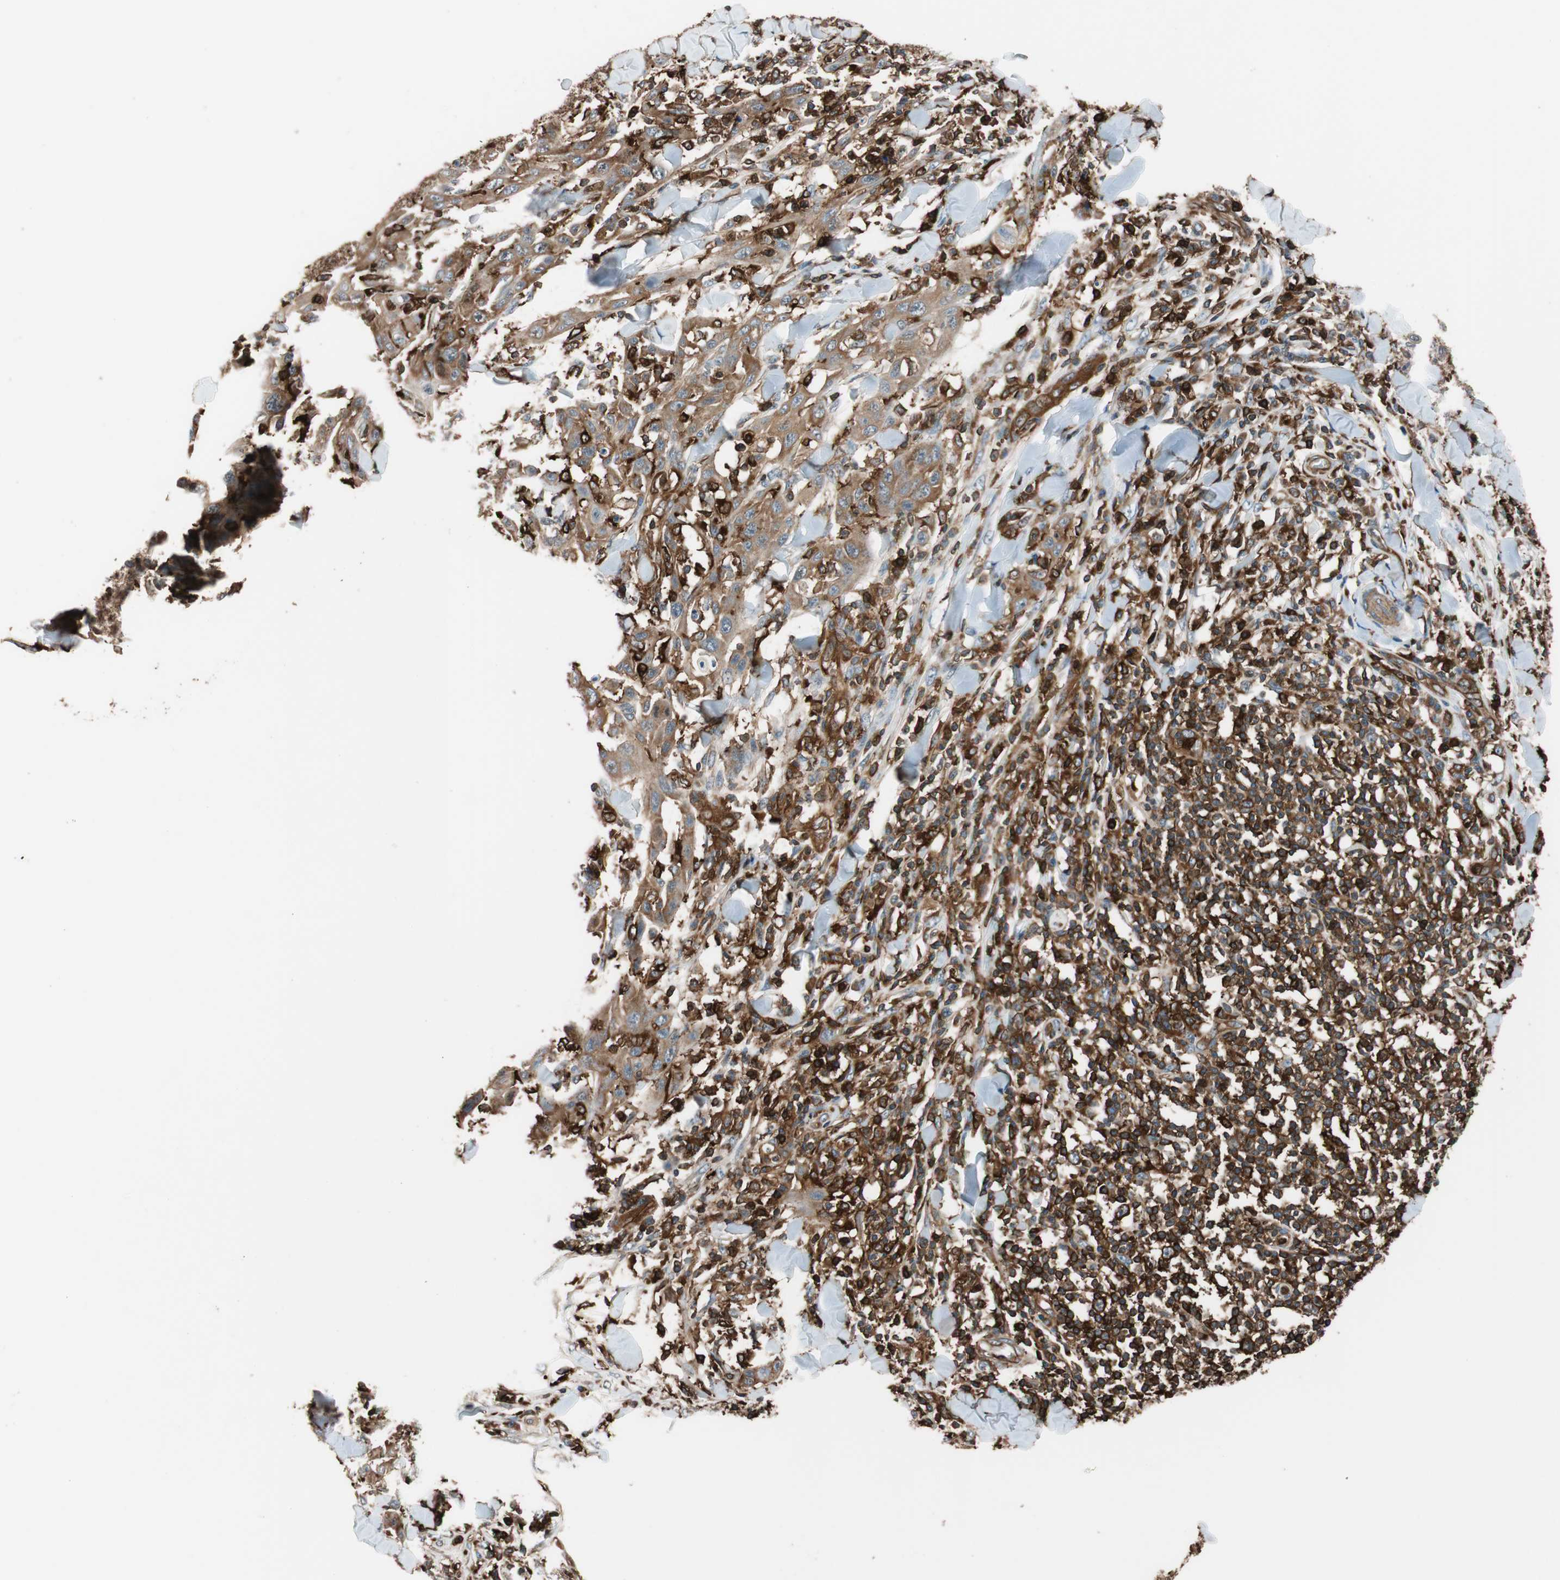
{"staining": {"intensity": "moderate", "quantity": ">75%", "location": "cytoplasmic/membranous"}, "tissue": "skin cancer", "cell_type": "Tumor cells", "image_type": "cancer", "snomed": [{"axis": "morphology", "description": "Squamous cell carcinoma, NOS"}, {"axis": "topography", "description": "Skin"}], "caption": "Squamous cell carcinoma (skin) tissue reveals moderate cytoplasmic/membranous positivity in about >75% of tumor cells, visualized by immunohistochemistry. The staining is performed using DAB brown chromogen to label protein expression. The nuclei are counter-stained blue using hematoxylin.", "gene": "VASP", "patient": {"sex": "male", "age": 24}}